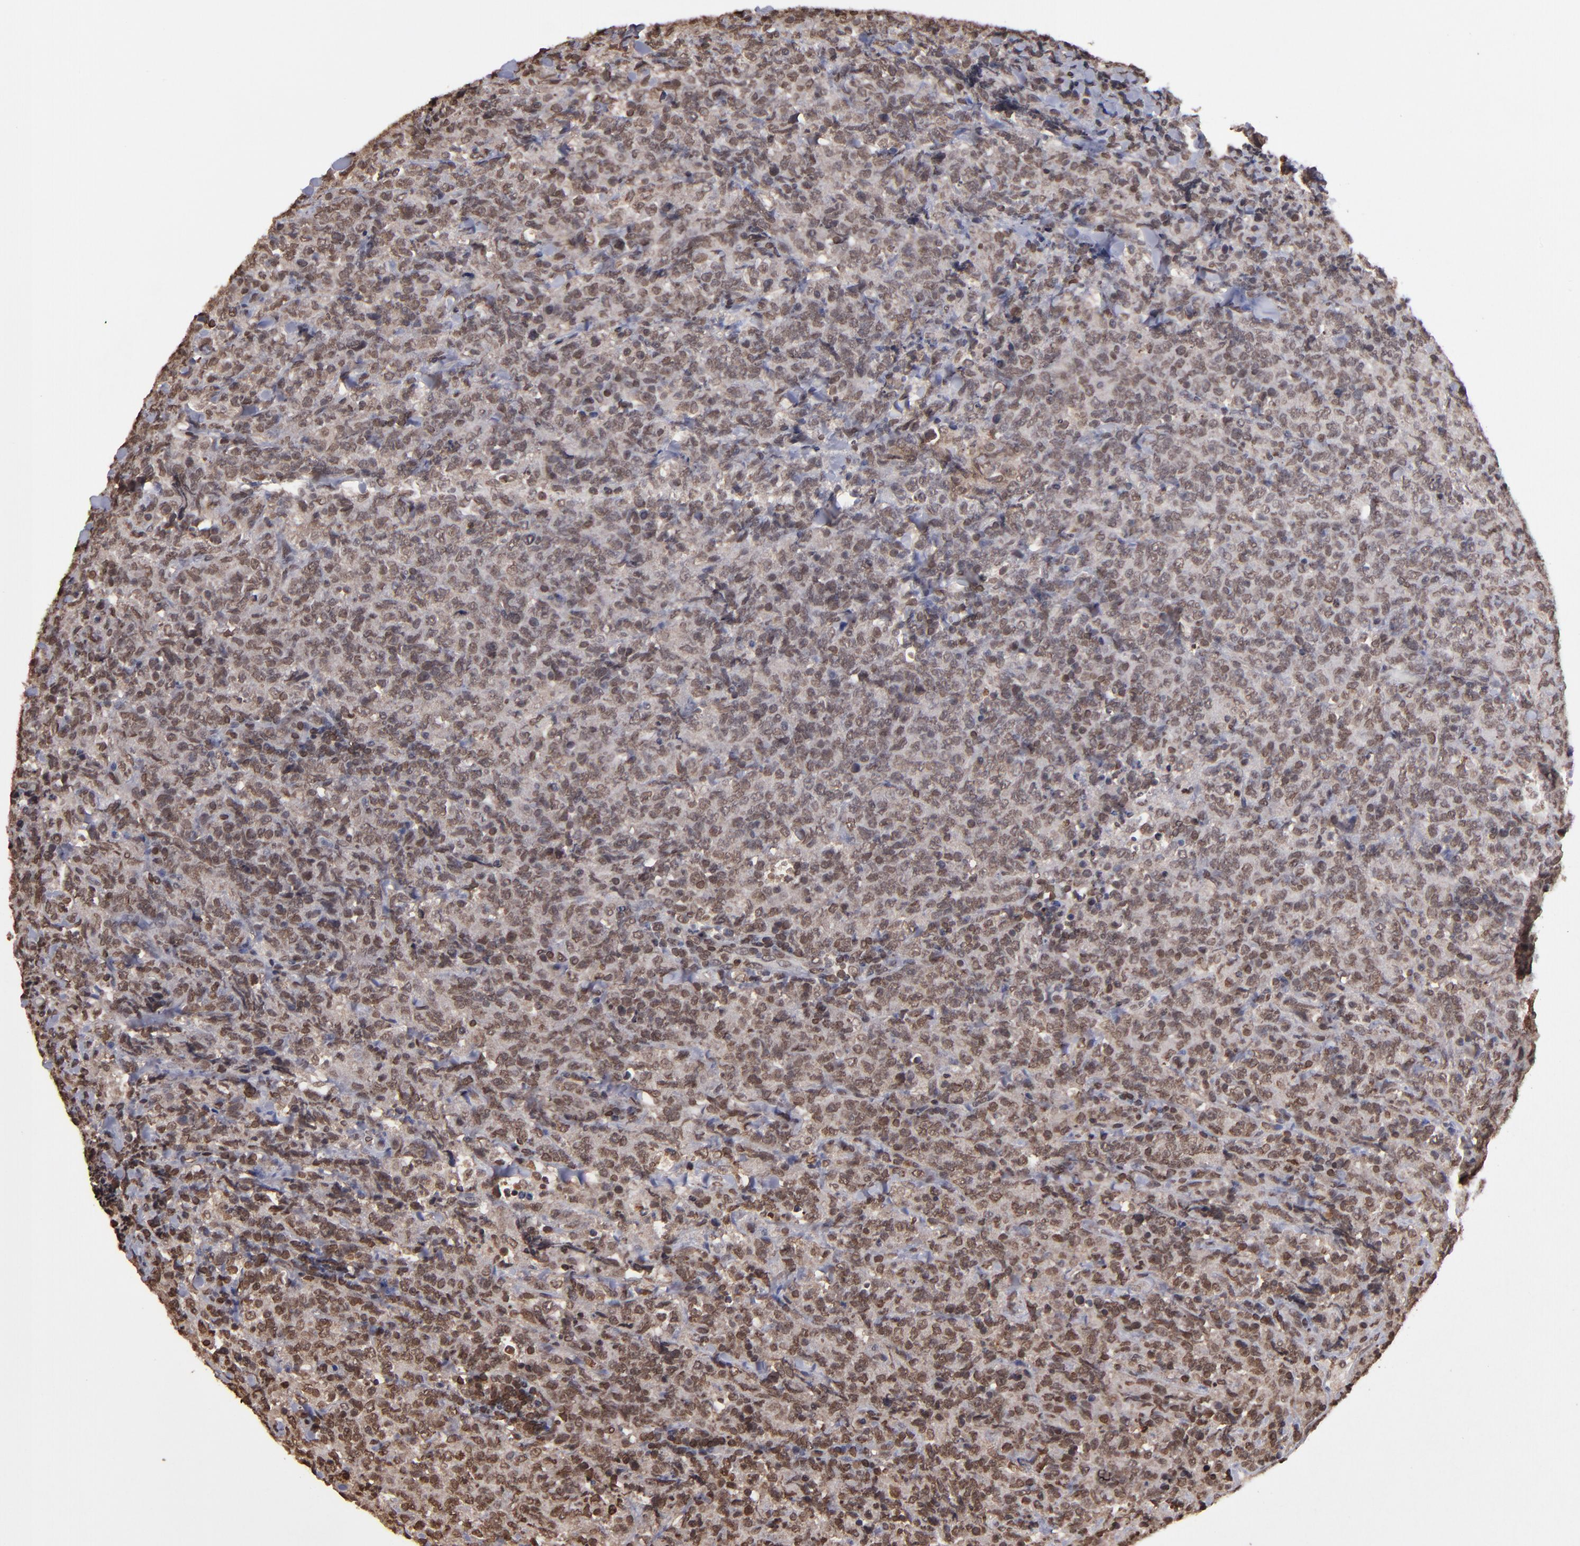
{"staining": {"intensity": "weak", "quantity": ">75%", "location": "nuclear"}, "tissue": "lymphoma", "cell_type": "Tumor cells", "image_type": "cancer", "snomed": [{"axis": "morphology", "description": "Malignant lymphoma, non-Hodgkin's type, High grade"}, {"axis": "topography", "description": "Tonsil"}], "caption": "A photomicrograph of human malignant lymphoma, non-Hodgkin's type (high-grade) stained for a protein demonstrates weak nuclear brown staining in tumor cells.", "gene": "AKT1", "patient": {"sex": "female", "age": 36}}